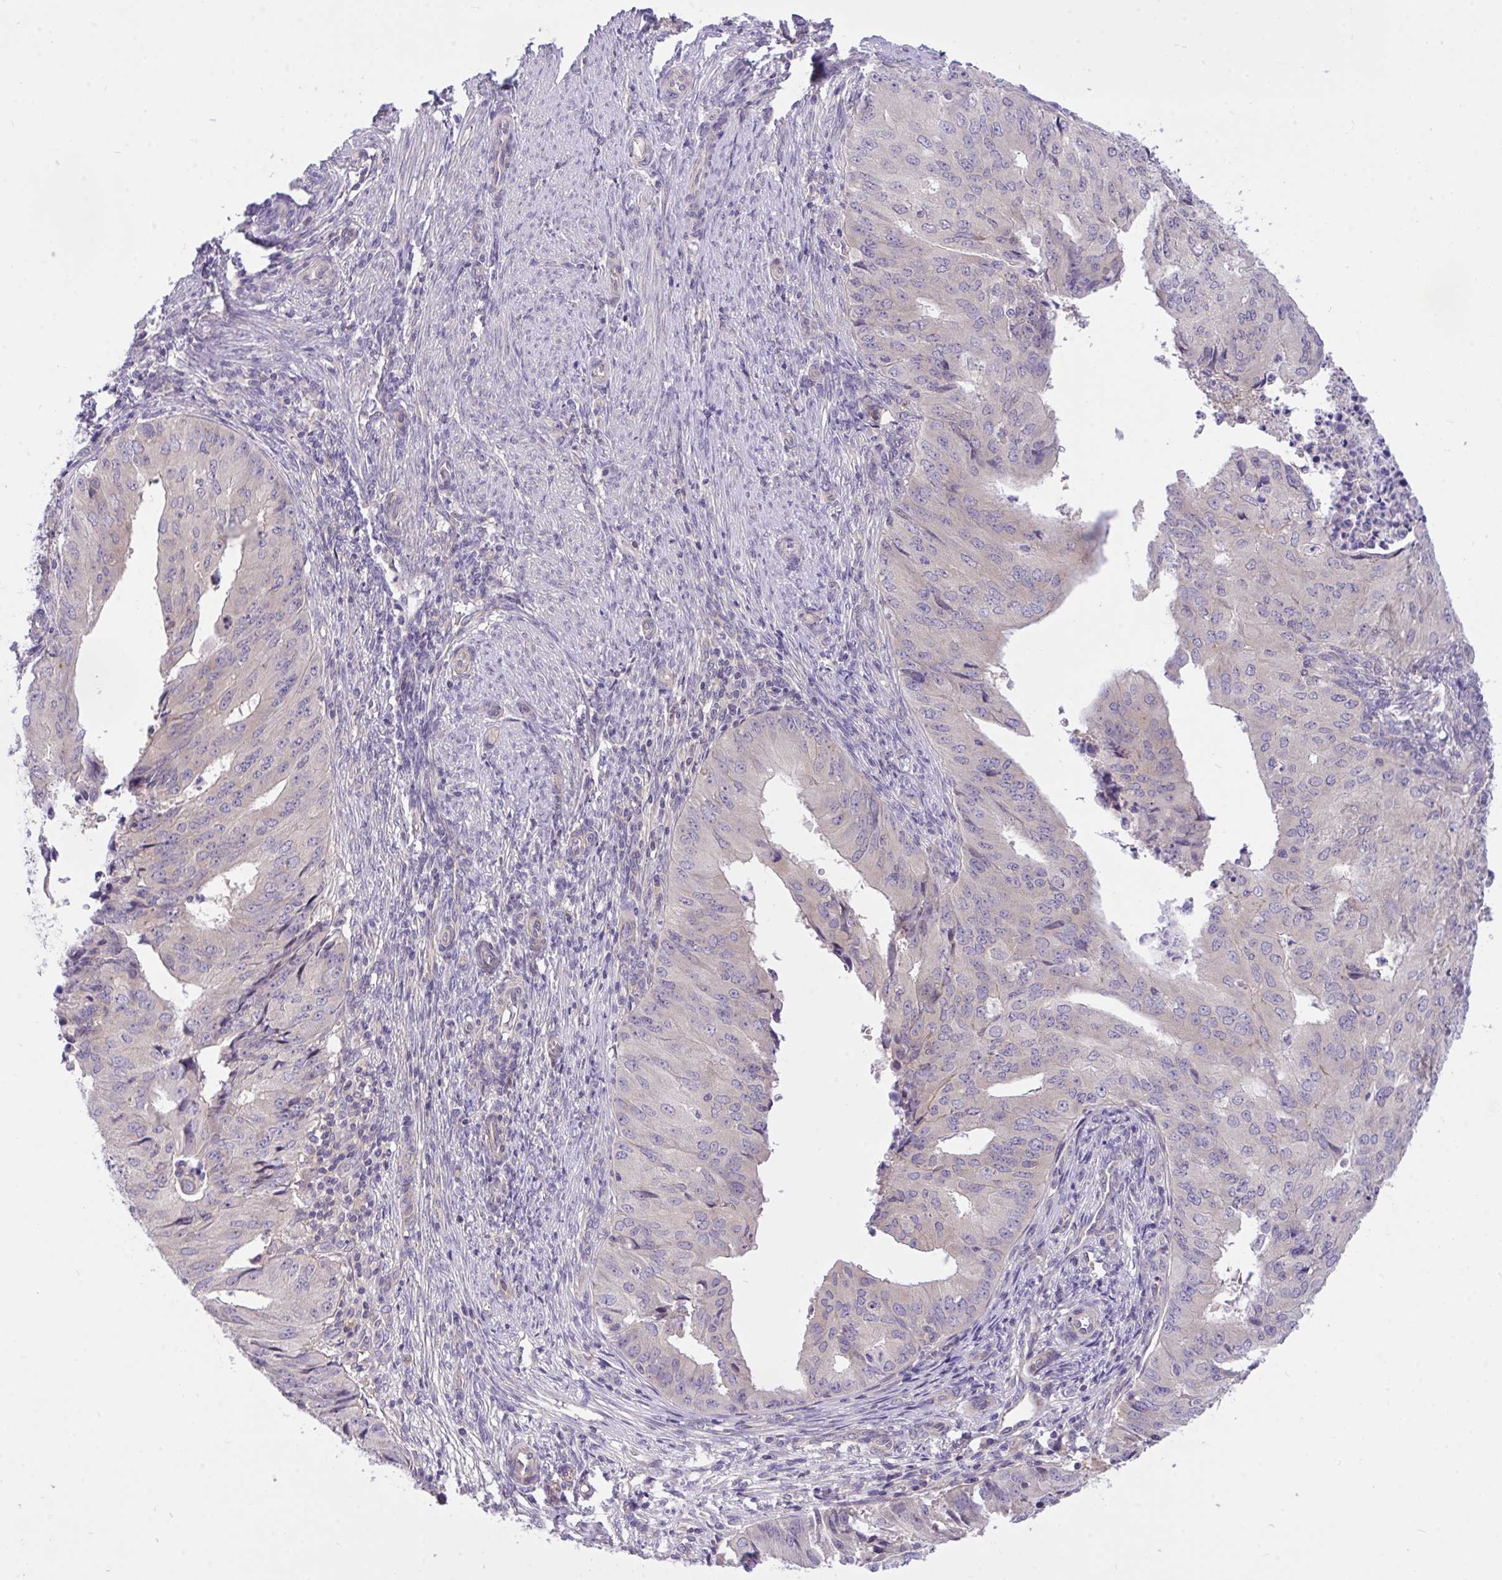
{"staining": {"intensity": "negative", "quantity": "none", "location": "none"}, "tissue": "endometrial cancer", "cell_type": "Tumor cells", "image_type": "cancer", "snomed": [{"axis": "morphology", "description": "Adenocarcinoma, NOS"}, {"axis": "topography", "description": "Endometrium"}], "caption": "IHC histopathology image of neoplastic tissue: endometrial adenocarcinoma stained with DAB (3,3'-diaminobenzidine) displays no significant protein staining in tumor cells. (DAB (3,3'-diaminobenzidine) IHC with hematoxylin counter stain).", "gene": "TLN2", "patient": {"sex": "female", "age": 50}}